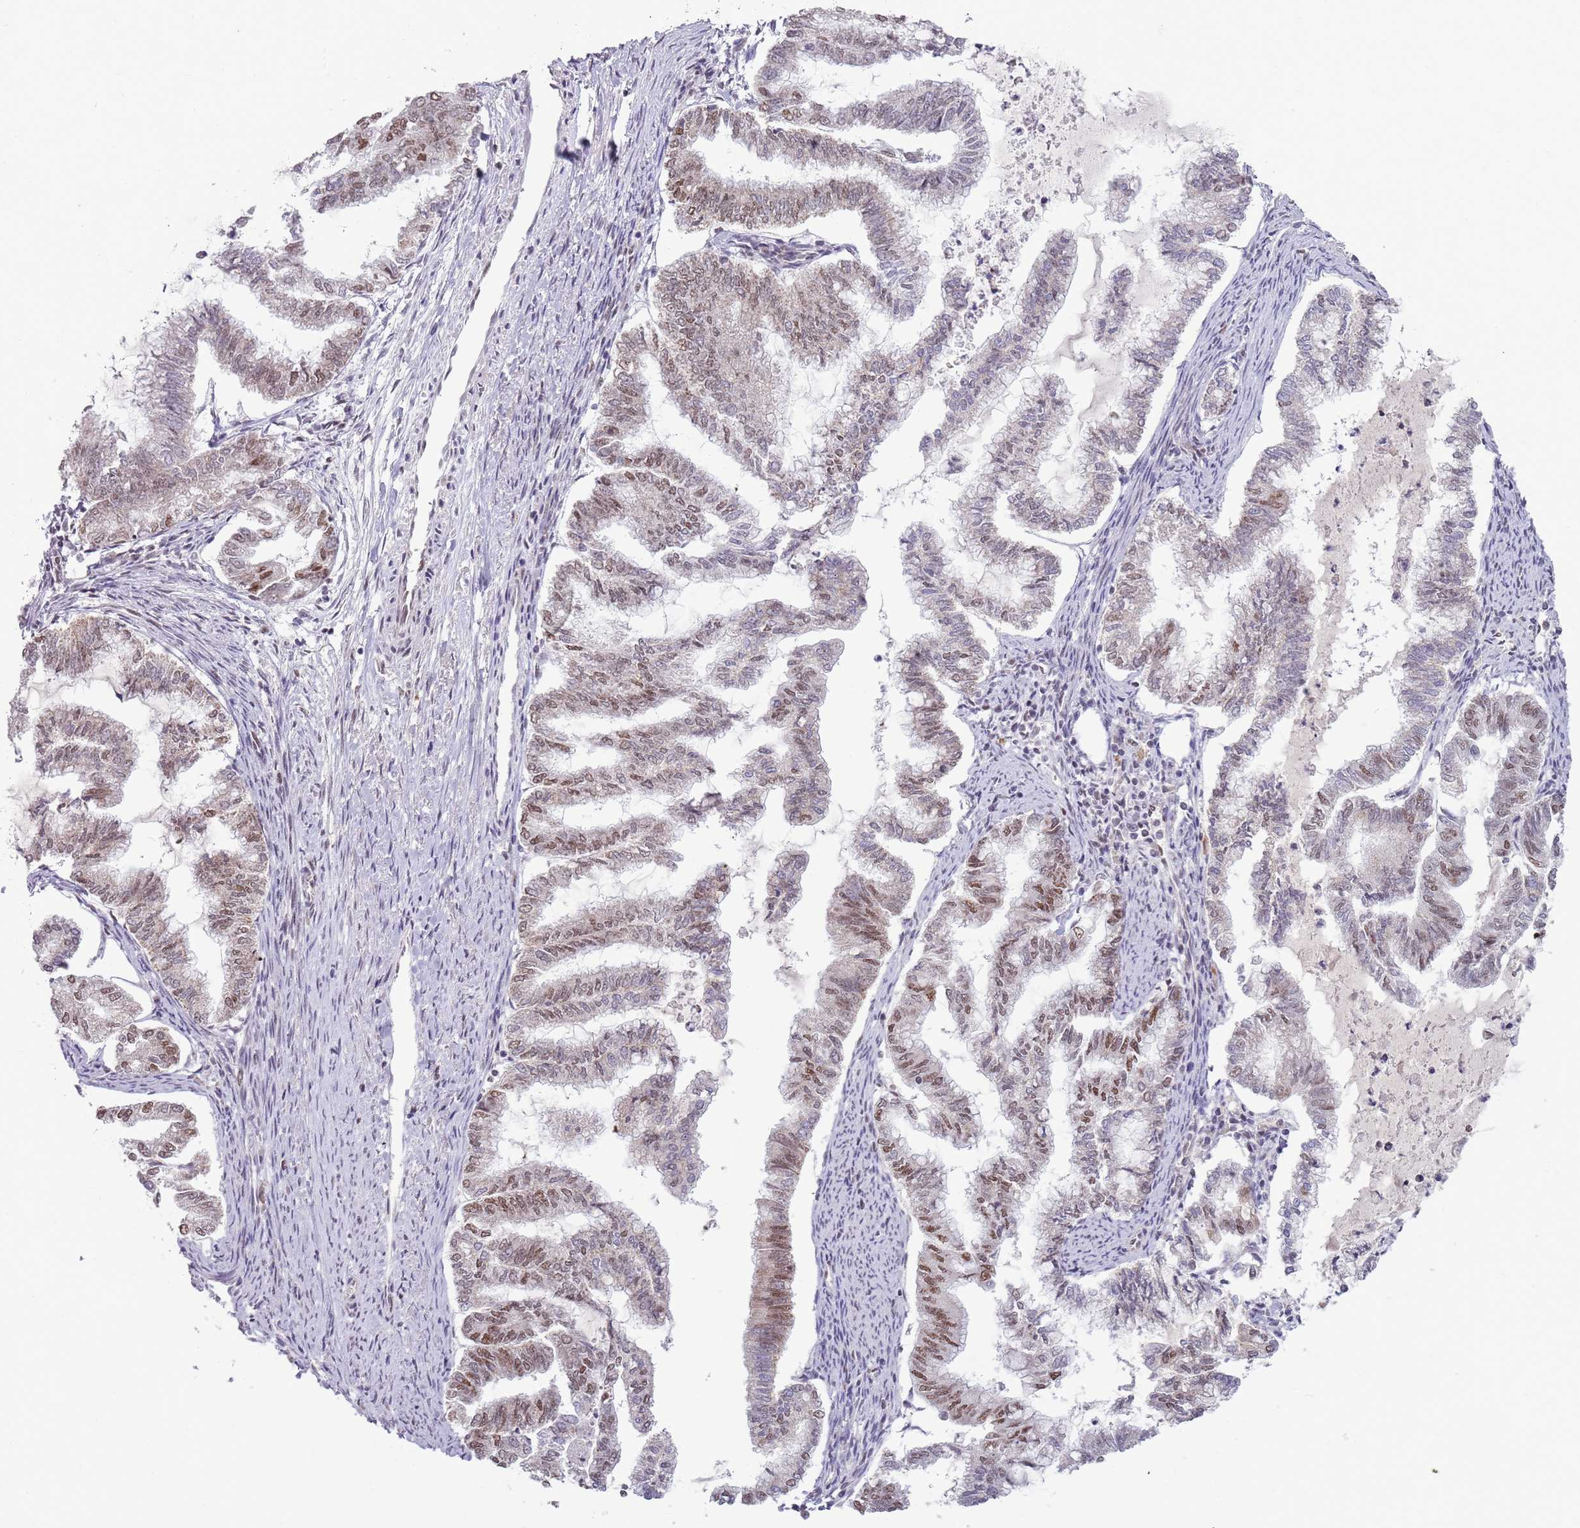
{"staining": {"intensity": "moderate", "quantity": "<25%", "location": "nuclear"}, "tissue": "endometrial cancer", "cell_type": "Tumor cells", "image_type": "cancer", "snomed": [{"axis": "morphology", "description": "Adenocarcinoma, NOS"}, {"axis": "topography", "description": "Endometrium"}], "caption": "A low amount of moderate nuclear expression is identified in about <25% of tumor cells in endometrial adenocarcinoma tissue.", "gene": "FAM120AOS", "patient": {"sex": "female", "age": 79}}